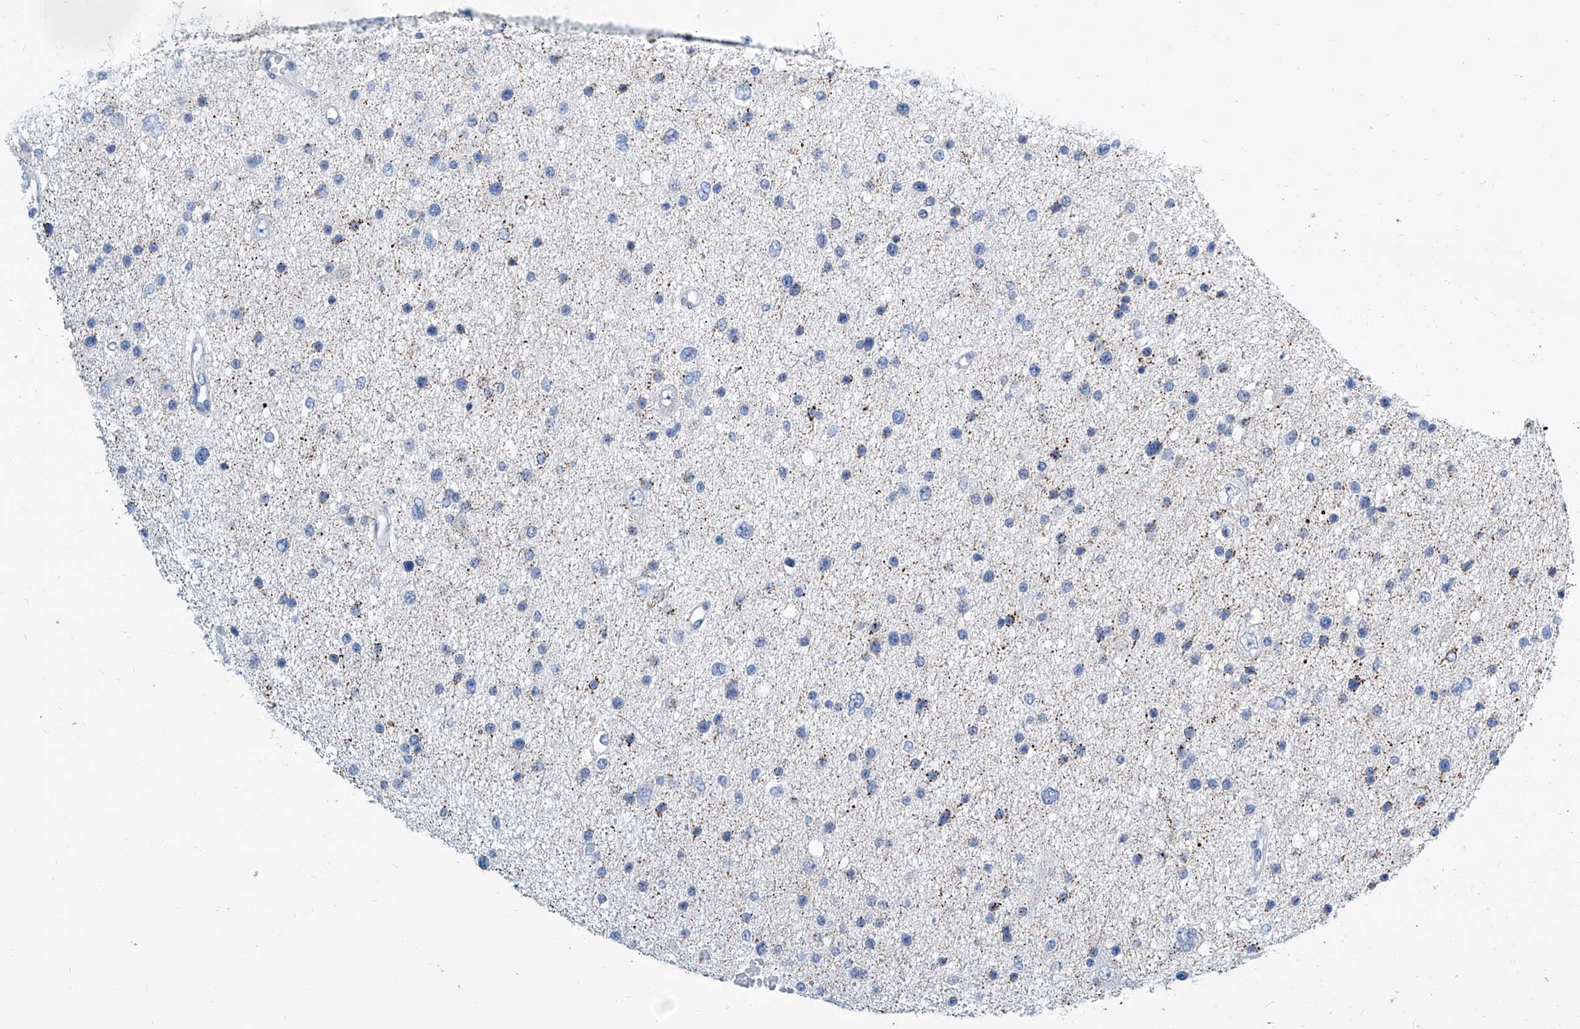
{"staining": {"intensity": "negative", "quantity": "none", "location": "none"}, "tissue": "glioma", "cell_type": "Tumor cells", "image_type": "cancer", "snomed": [{"axis": "morphology", "description": "Glioma, malignant, Low grade"}, {"axis": "topography", "description": "Brain"}], "caption": "There is no significant staining in tumor cells of malignant glioma (low-grade). (DAB immunohistochemistry (IHC), high magnification).", "gene": "ZNF519", "patient": {"sex": "female", "age": 37}}